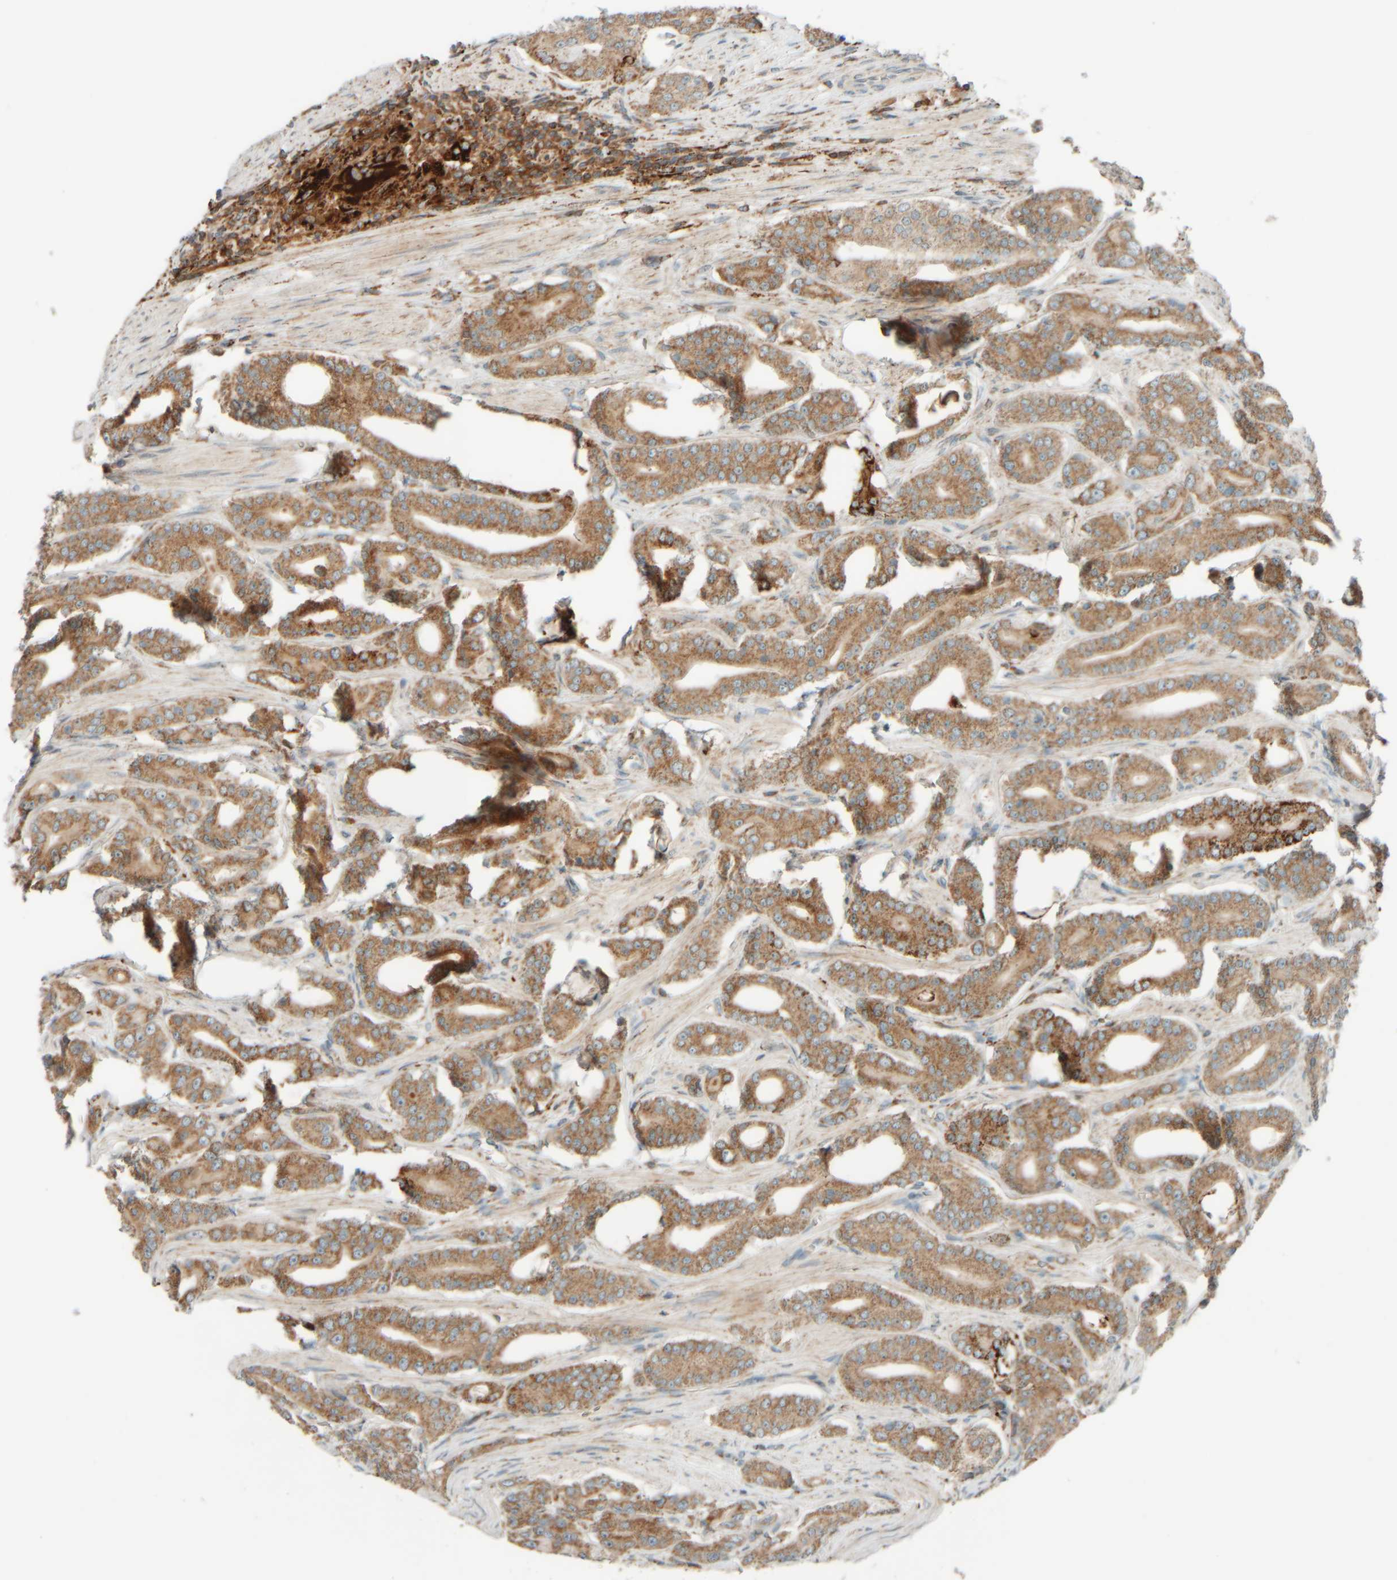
{"staining": {"intensity": "moderate", "quantity": ">75%", "location": "cytoplasmic/membranous"}, "tissue": "prostate cancer", "cell_type": "Tumor cells", "image_type": "cancer", "snomed": [{"axis": "morphology", "description": "Adenocarcinoma, High grade"}, {"axis": "topography", "description": "Prostate"}], "caption": "This micrograph displays prostate high-grade adenocarcinoma stained with immunohistochemistry (IHC) to label a protein in brown. The cytoplasmic/membranous of tumor cells show moderate positivity for the protein. Nuclei are counter-stained blue.", "gene": "SPAG5", "patient": {"sex": "male", "age": 71}}